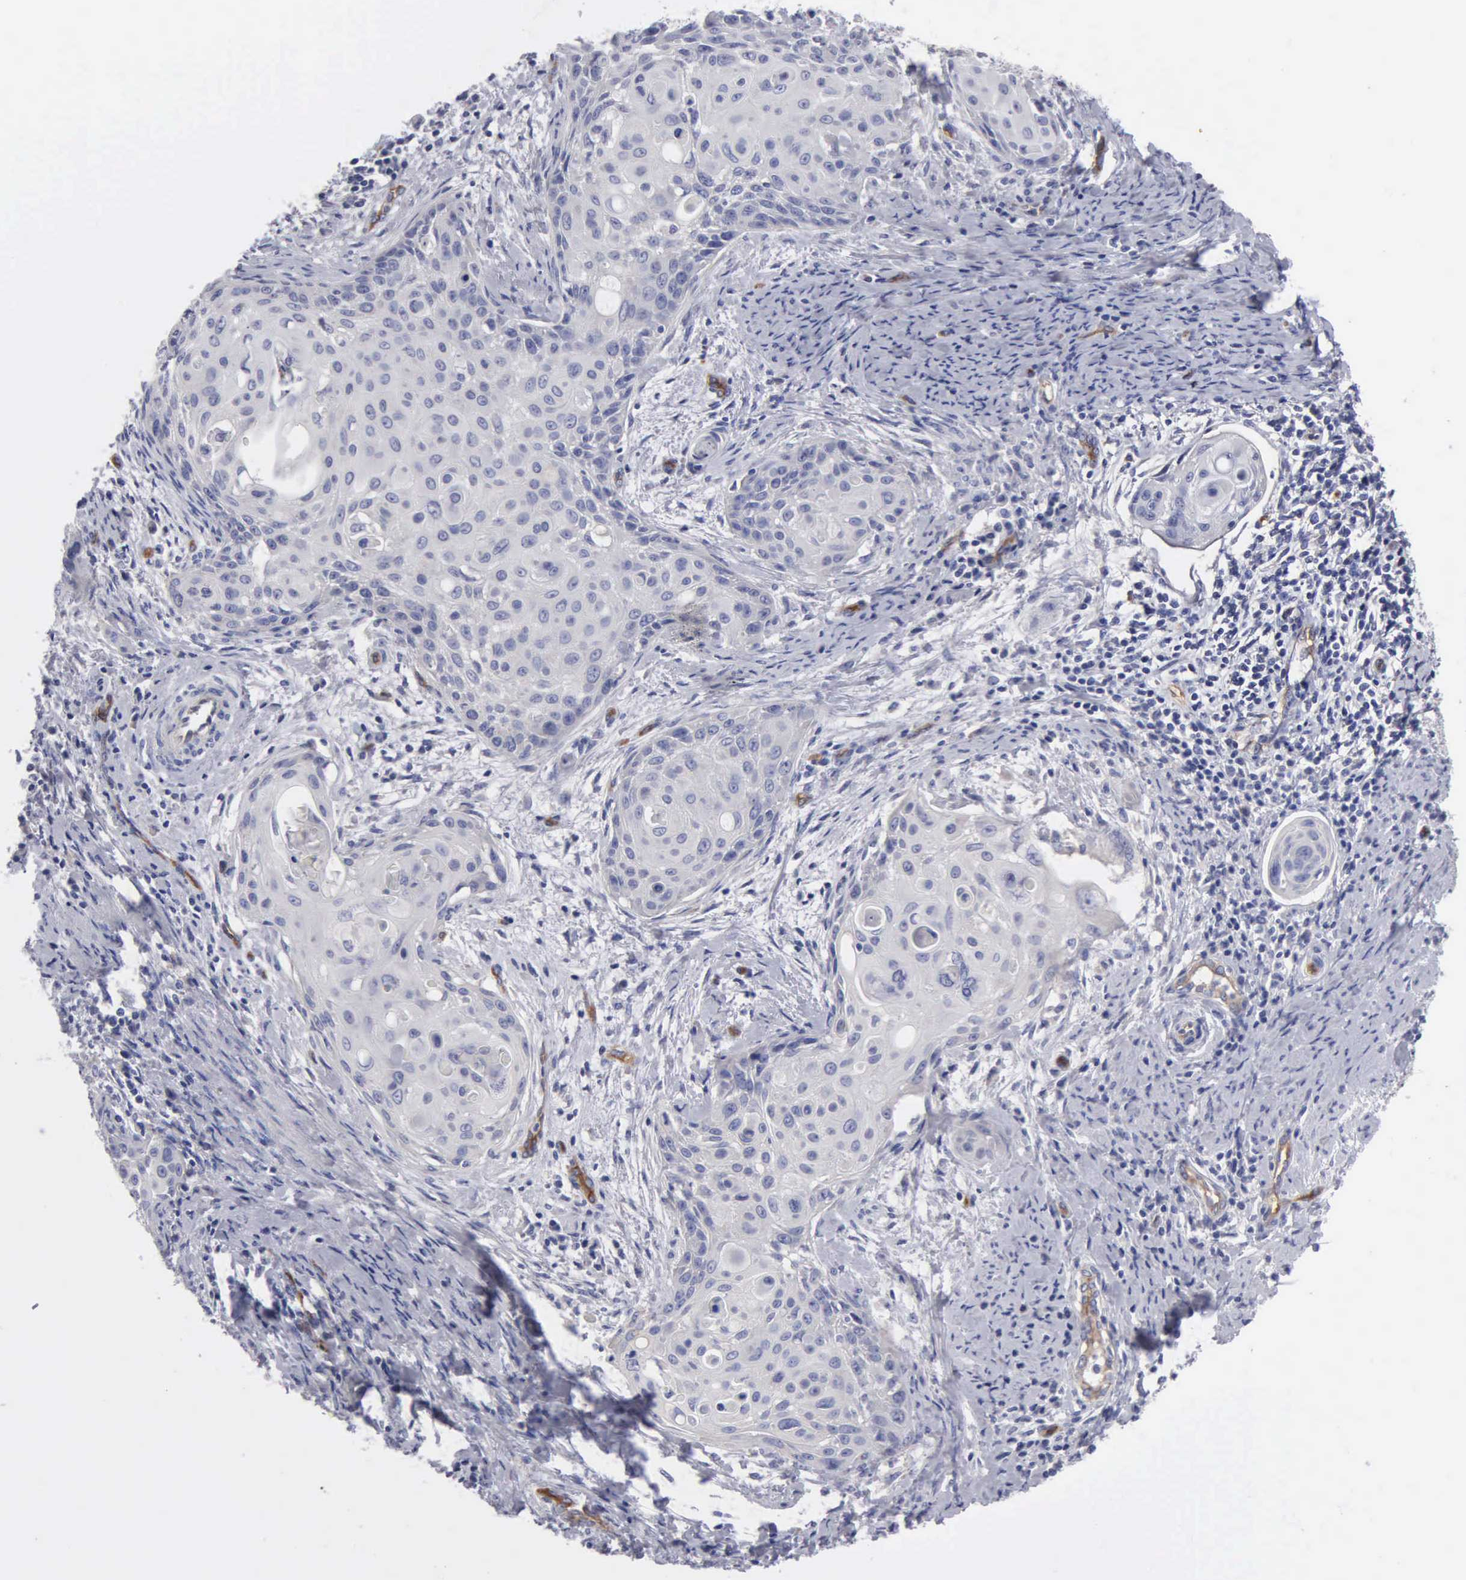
{"staining": {"intensity": "negative", "quantity": "none", "location": "none"}, "tissue": "cervical cancer", "cell_type": "Tumor cells", "image_type": "cancer", "snomed": [{"axis": "morphology", "description": "Squamous cell carcinoma, NOS"}, {"axis": "topography", "description": "Cervix"}], "caption": "Cervical squamous cell carcinoma was stained to show a protein in brown. There is no significant staining in tumor cells.", "gene": "RDX", "patient": {"sex": "female", "age": 33}}